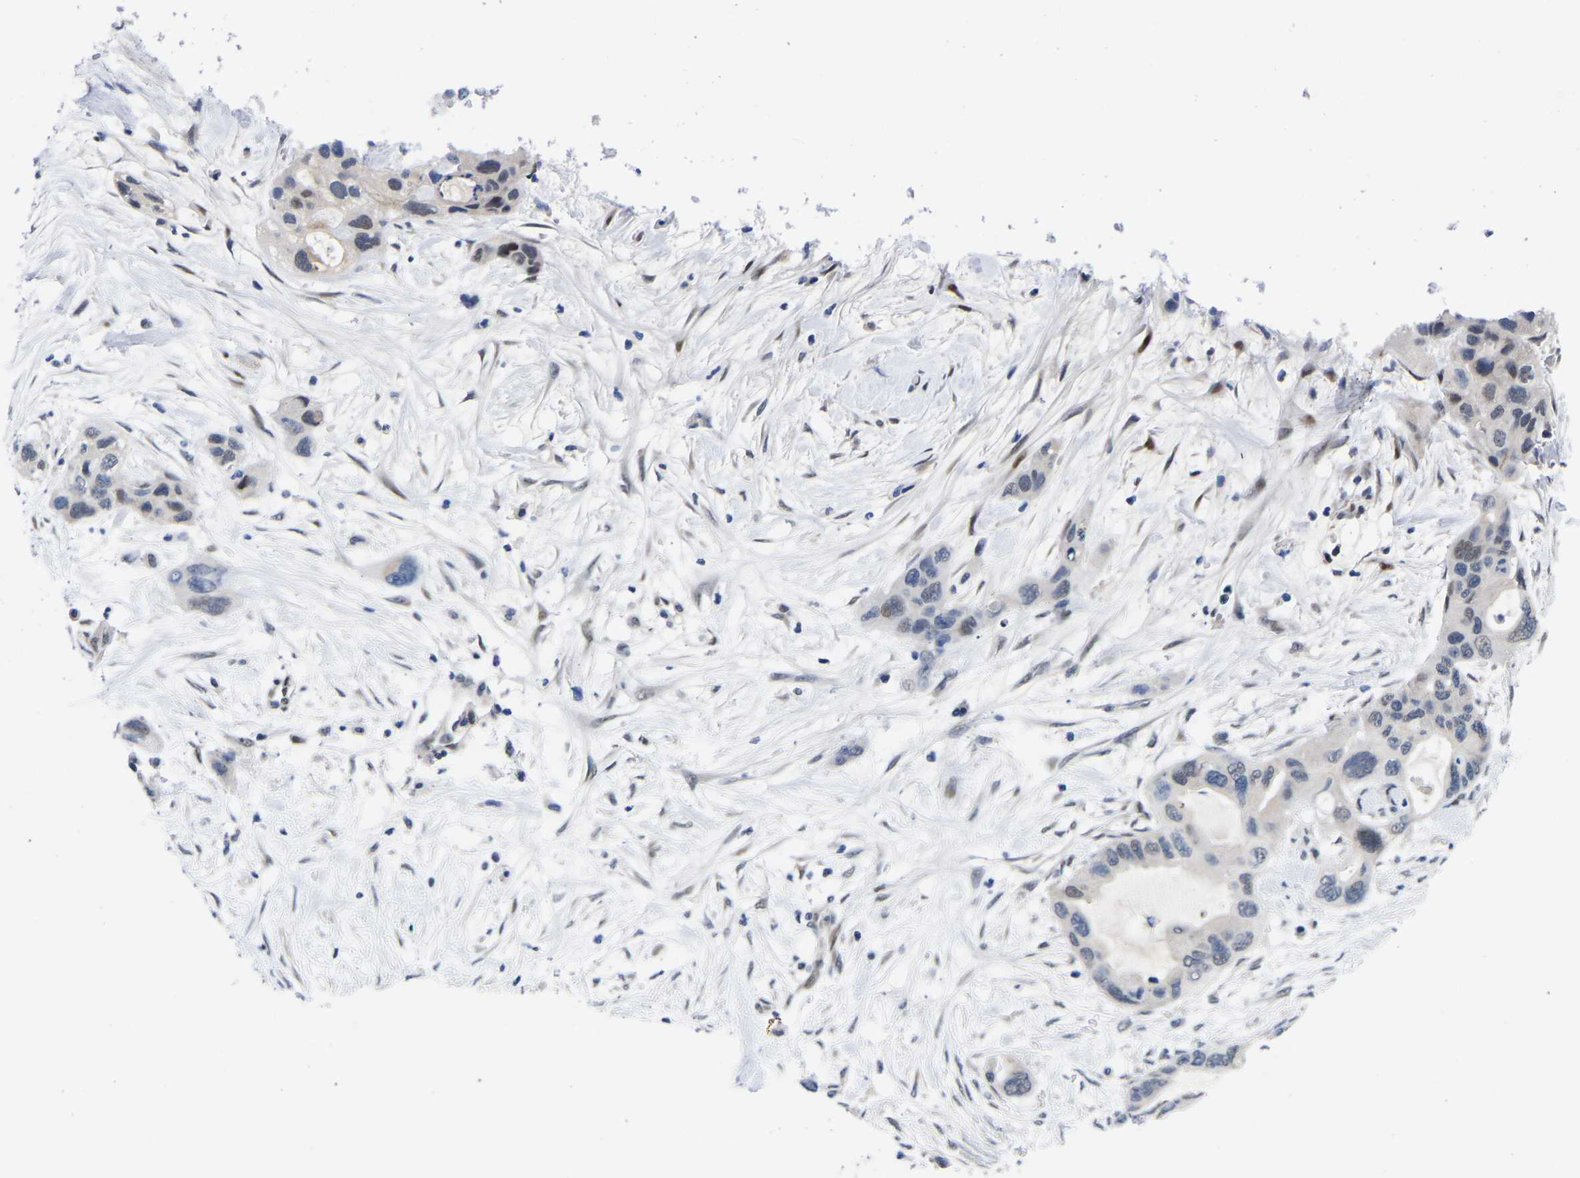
{"staining": {"intensity": "strong", "quantity": "<25%", "location": "nuclear"}, "tissue": "pancreatic cancer", "cell_type": "Tumor cells", "image_type": "cancer", "snomed": [{"axis": "morphology", "description": "Adenocarcinoma, NOS"}, {"axis": "topography", "description": "Pancreas"}], "caption": "Tumor cells exhibit strong nuclear staining in approximately <25% of cells in pancreatic cancer (adenocarcinoma). The staining was performed using DAB (3,3'-diaminobenzidine) to visualize the protein expression in brown, while the nuclei were stained in blue with hematoxylin (Magnification: 20x).", "gene": "PTRHD1", "patient": {"sex": "female", "age": 71}}